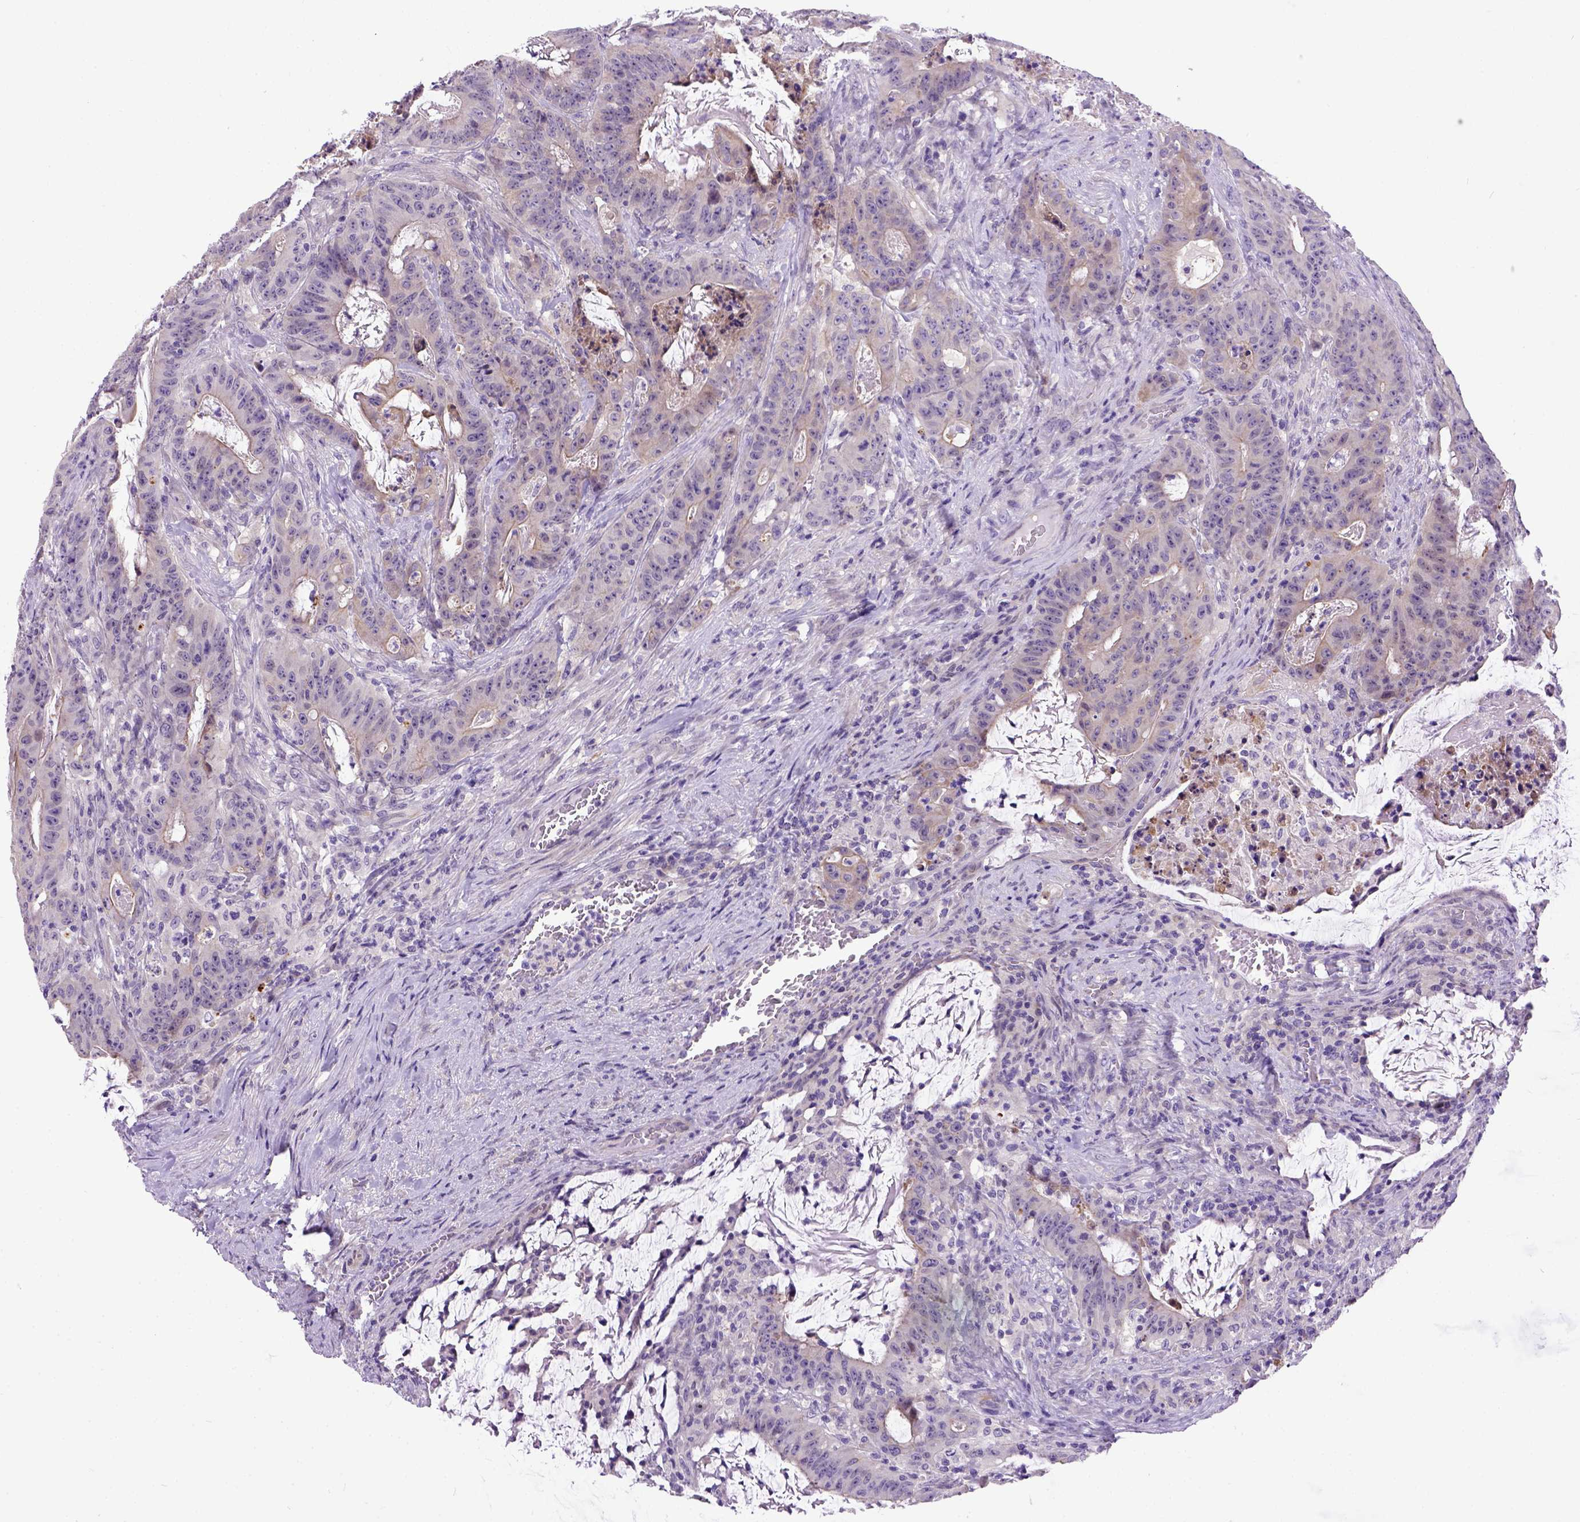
{"staining": {"intensity": "weak", "quantity": "25%-75%", "location": "cytoplasmic/membranous"}, "tissue": "colorectal cancer", "cell_type": "Tumor cells", "image_type": "cancer", "snomed": [{"axis": "morphology", "description": "Adenocarcinoma, NOS"}, {"axis": "topography", "description": "Colon"}], "caption": "Protein analysis of colorectal cancer tissue demonstrates weak cytoplasmic/membranous positivity in approximately 25%-75% of tumor cells. (IHC, brightfield microscopy, high magnification).", "gene": "NEK5", "patient": {"sex": "male", "age": 33}}